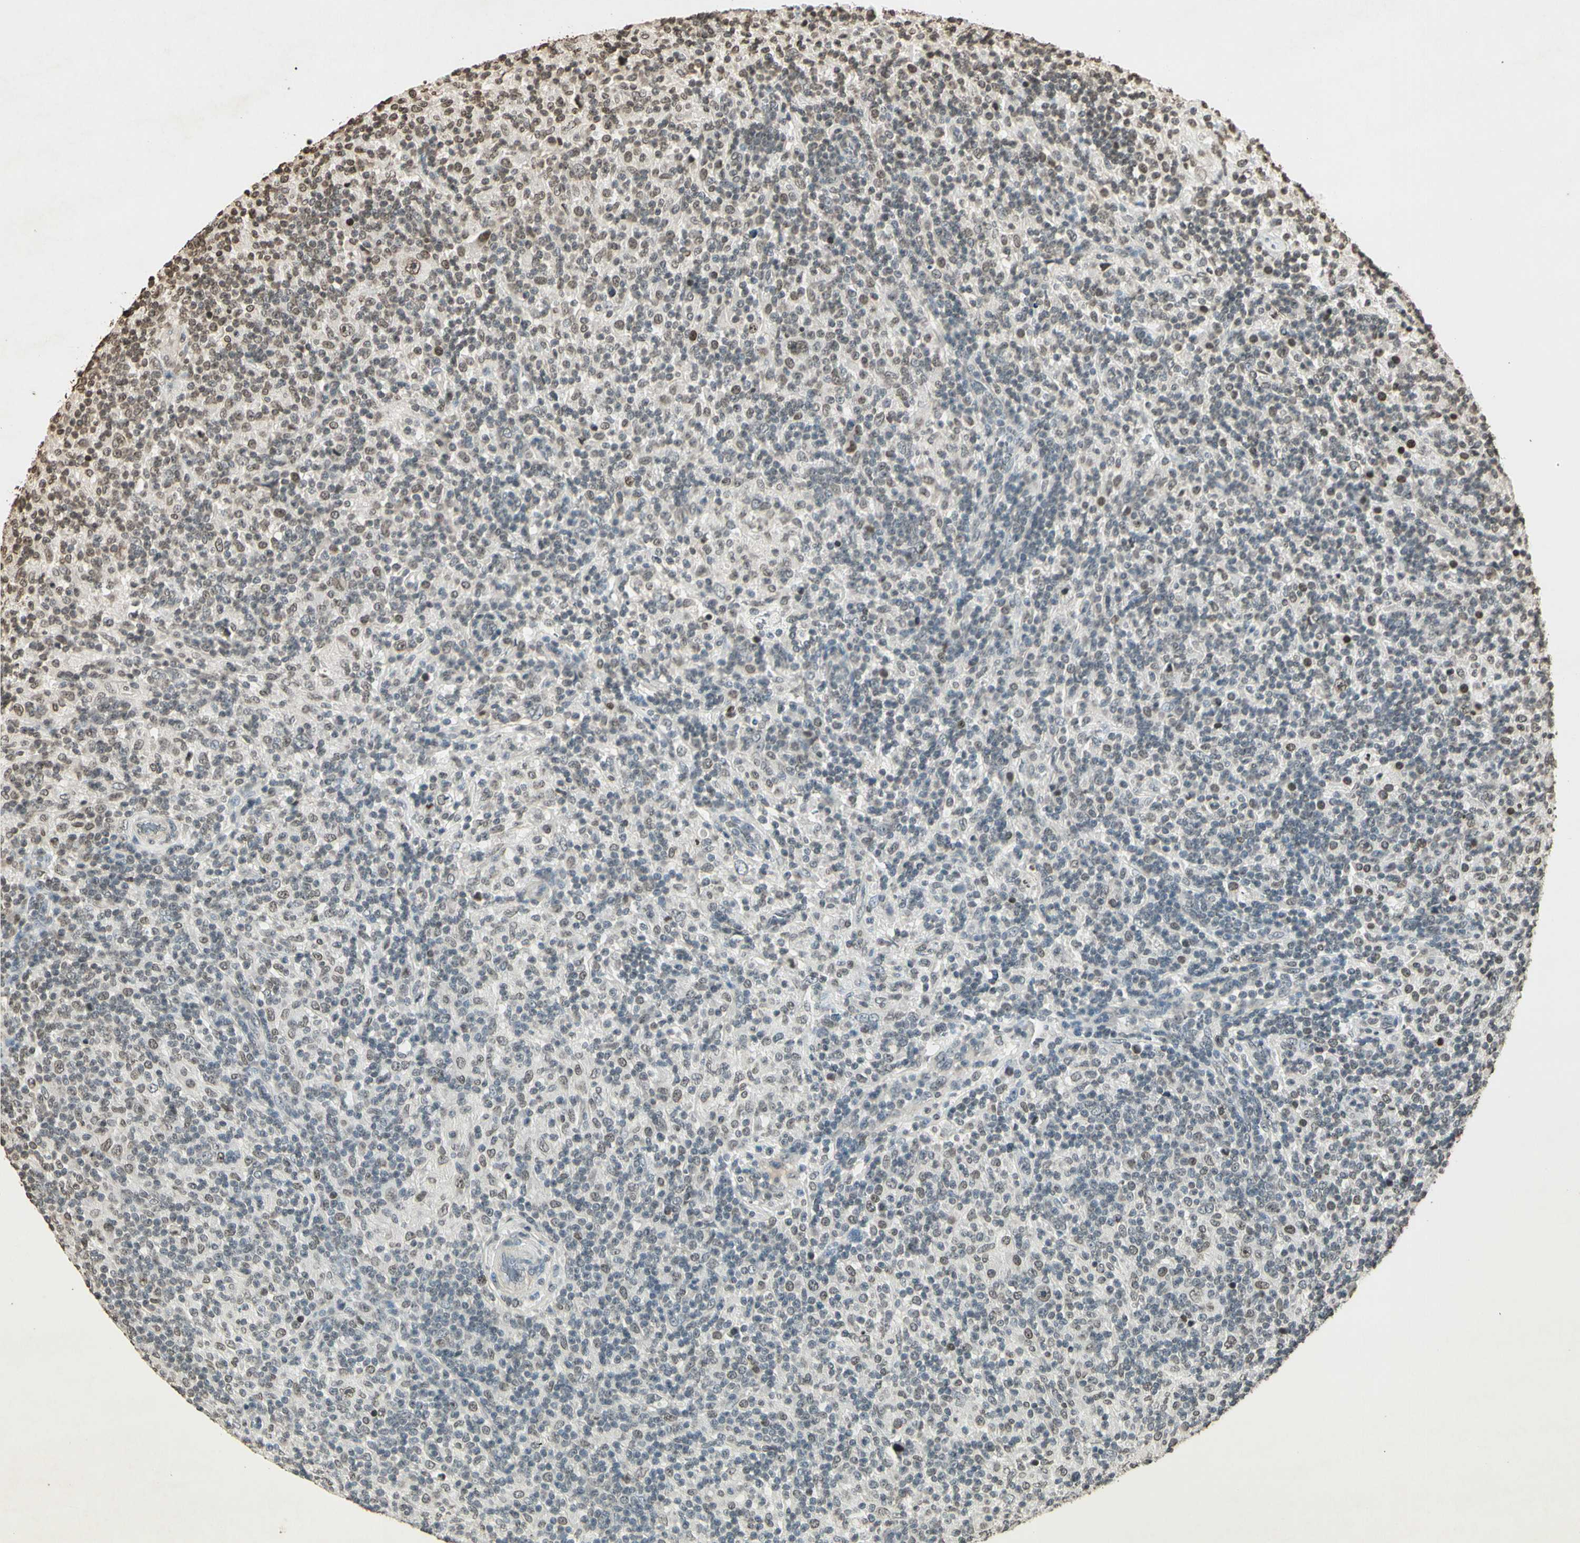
{"staining": {"intensity": "weak", "quantity": "<25%", "location": "nuclear"}, "tissue": "lymphoma", "cell_type": "Tumor cells", "image_type": "cancer", "snomed": [{"axis": "morphology", "description": "Hodgkin's disease, NOS"}, {"axis": "topography", "description": "Lymph node"}], "caption": "Tumor cells are negative for protein expression in human Hodgkin's disease.", "gene": "TOP1", "patient": {"sex": "male", "age": 70}}